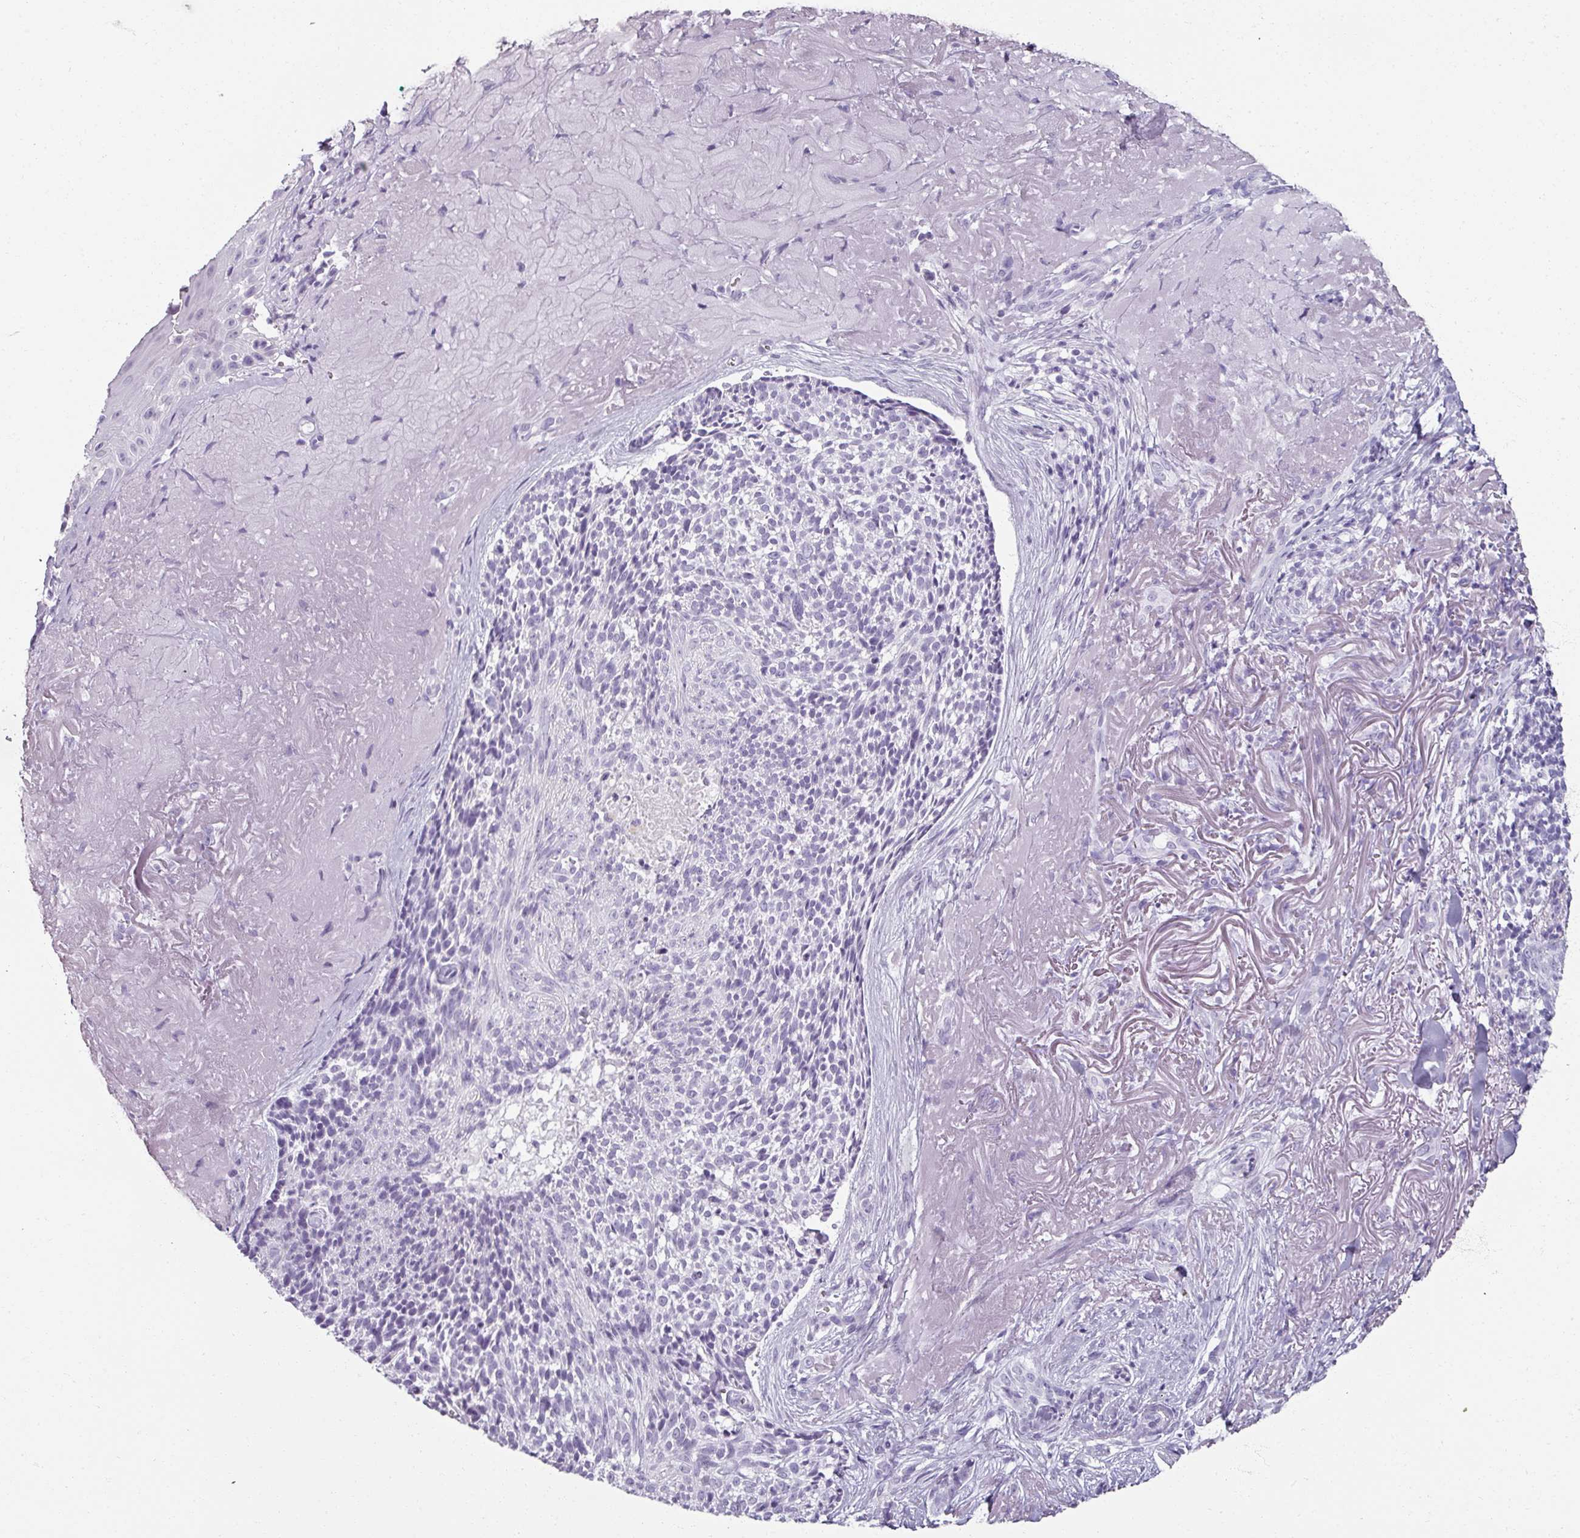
{"staining": {"intensity": "negative", "quantity": "none", "location": "none"}, "tissue": "skin cancer", "cell_type": "Tumor cells", "image_type": "cancer", "snomed": [{"axis": "morphology", "description": "Basal cell carcinoma"}, {"axis": "topography", "description": "Skin"}, {"axis": "topography", "description": "Skin of face"}], "caption": "IHC of human skin cancer reveals no staining in tumor cells. (Stains: DAB immunohistochemistry (IHC) with hematoxylin counter stain, Microscopy: brightfield microscopy at high magnification).", "gene": "REG3G", "patient": {"sex": "female", "age": 95}}